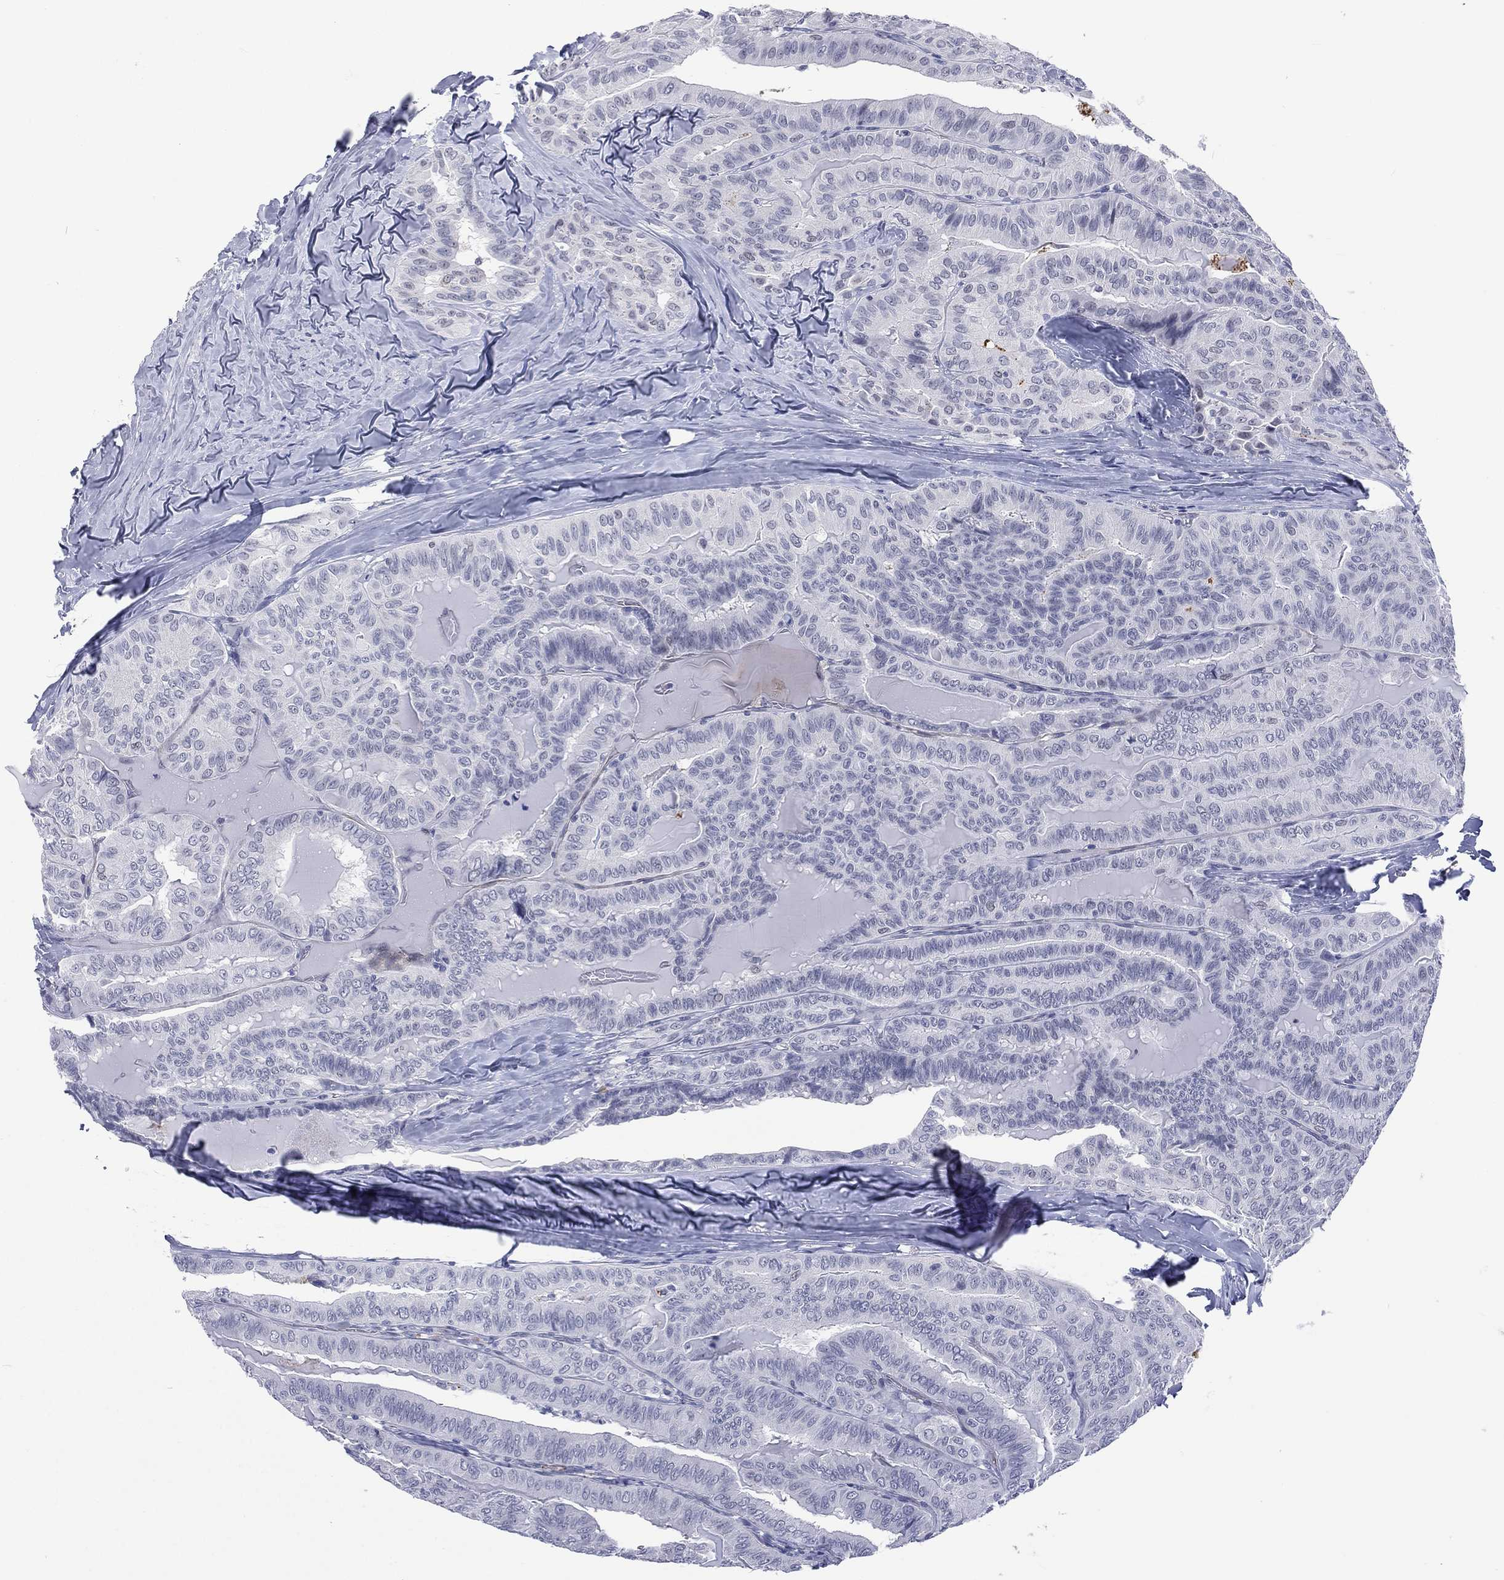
{"staining": {"intensity": "negative", "quantity": "none", "location": "none"}, "tissue": "thyroid cancer", "cell_type": "Tumor cells", "image_type": "cancer", "snomed": [{"axis": "morphology", "description": "Papillary adenocarcinoma, NOS"}, {"axis": "topography", "description": "Thyroid gland"}], "caption": "There is no significant positivity in tumor cells of papillary adenocarcinoma (thyroid).", "gene": "SSX1", "patient": {"sex": "female", "age": 68}}